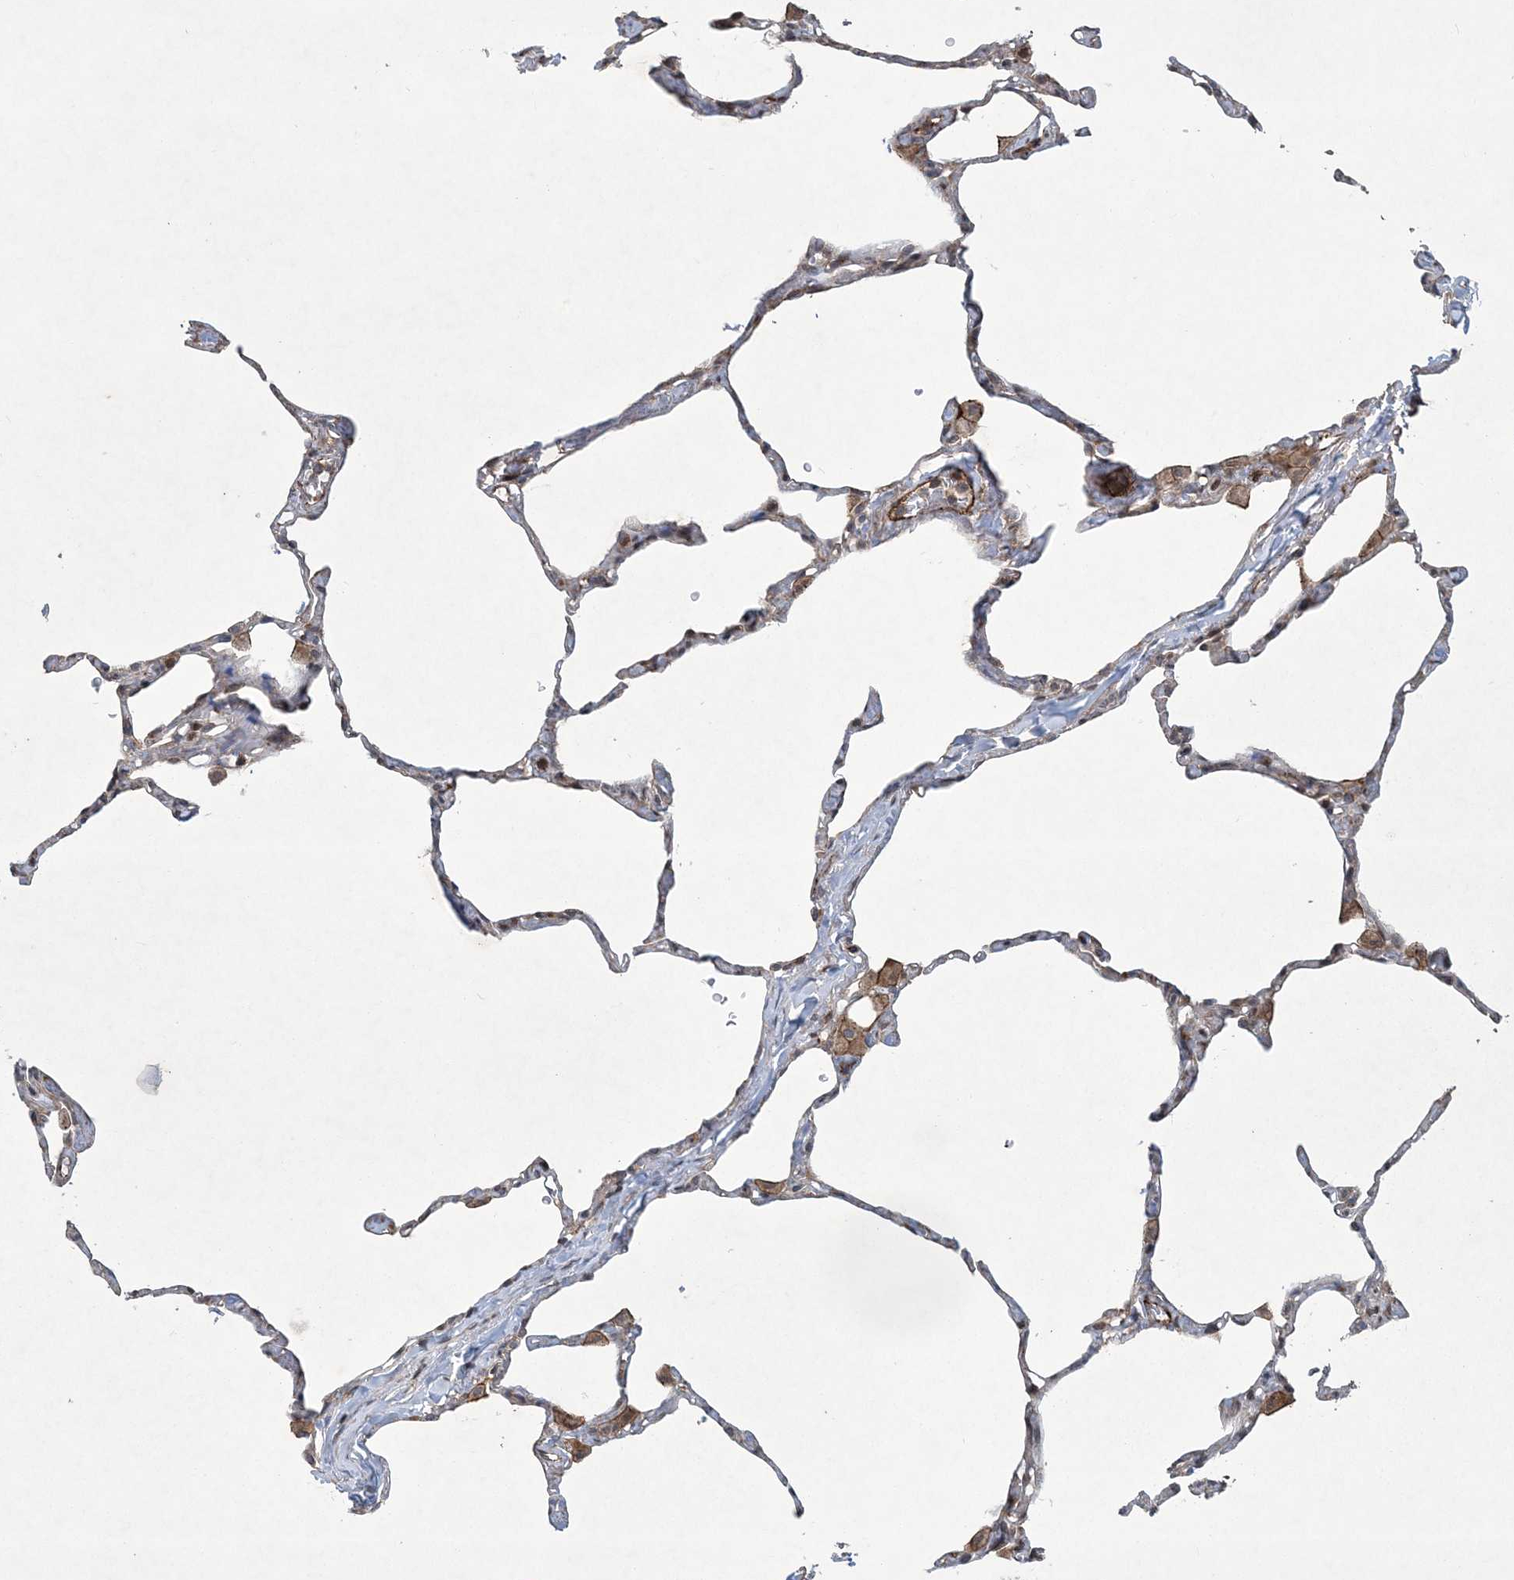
{"staining": {"intensity": "moderate", "quantity": "<25%", "location": "cytoplasmic/membranous"}, "tissue": "lung", "cell_type": "Alveolar cells", "image_type": "normal", "snomed": [{"axis": "morphology", "description": "Normal tissue, NOS"}, {"axis": "topography", "description": "Lung"}], "caption": "Immunohistochemical staining of benign lung exhibits low levels of moderate cytoplasmic/membranous expression in approximately <25% of alveolar cells. (DAB = brown stain, brightfield microscopy at high magnification).", "gene": "N4BP2", "patient": {"sex": "male", "age": 65}}